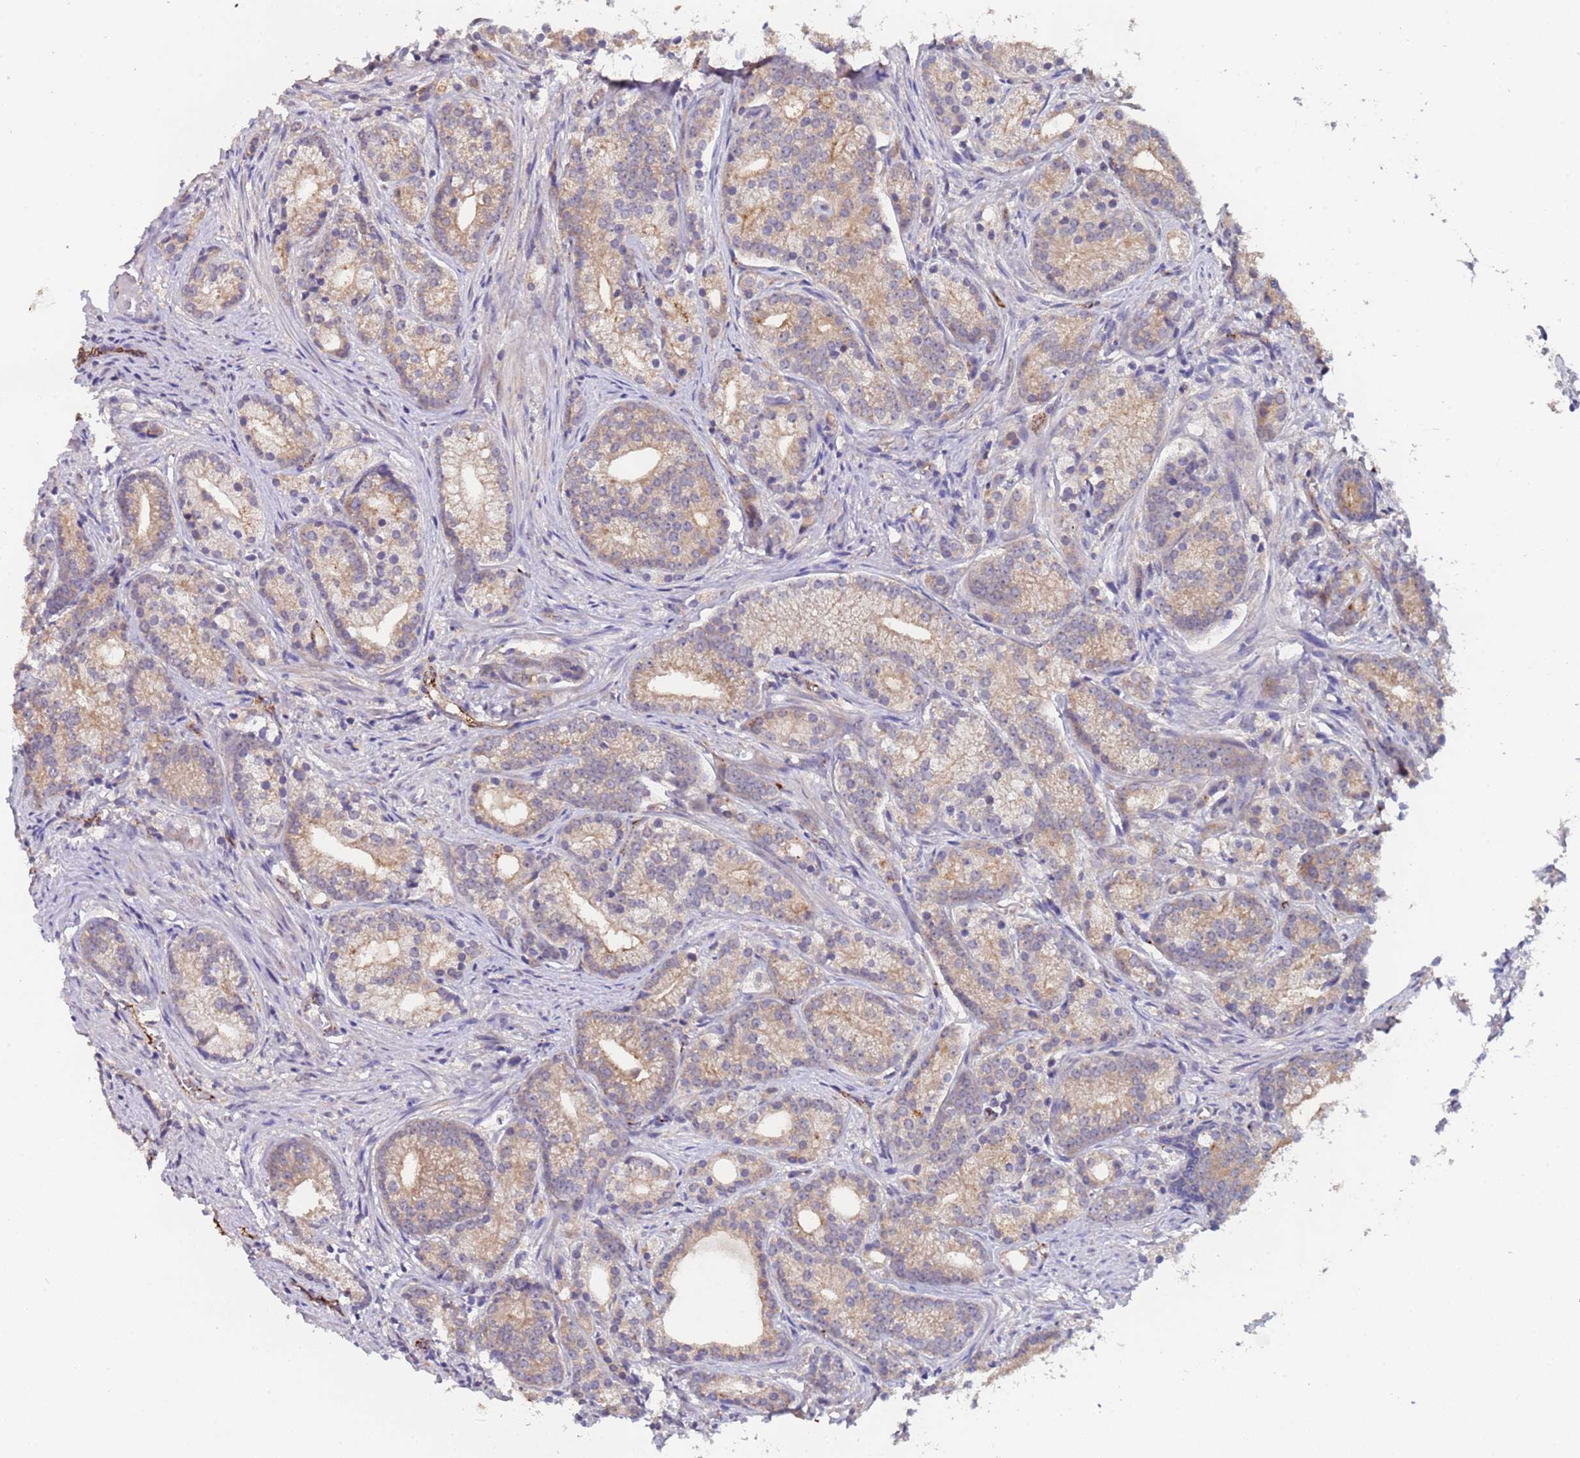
{"staining": {"intensity": "weak", "quantity": ">75%", "location": "cytoplasmic/membranous"}, "tissue": "prostate cancer", "cell_type": "Tumor cells", "image_type": "cancer", "snomed": [{"axis": "morphology", "description": "Adenocarcinoma, Low grade"}, {"axis": "topography", "description": "Prostate"}], "caption": "IHC of prostate cancer (low-grade adenocarcinoma) reveals low levels of weak cytoplasmic/membranous staining in about >75% of tumor cells.", "gene": "ZNF248", "patient": {"sex": "male", "age": 71}}